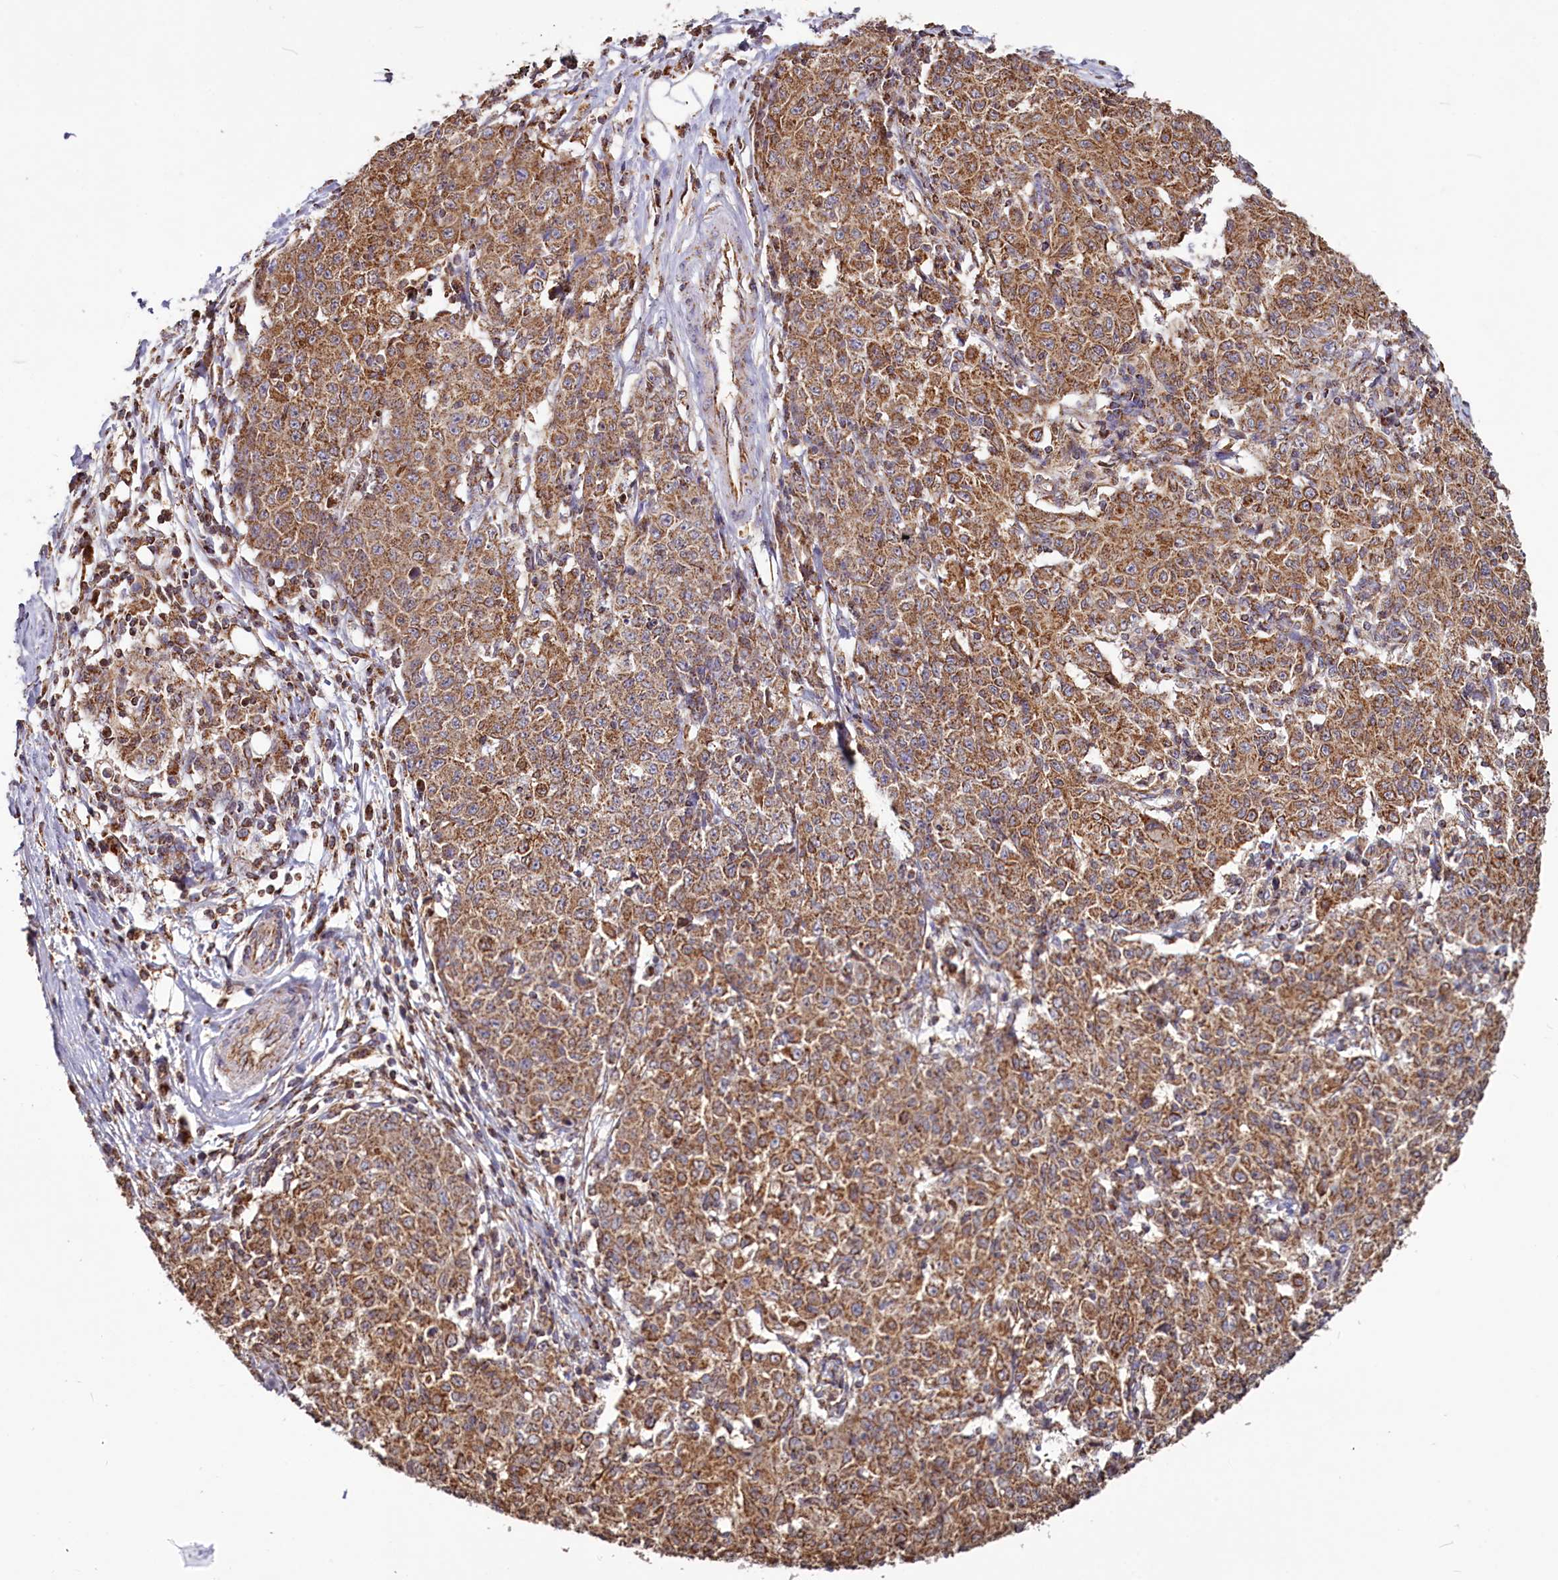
{"staining": {"intensity": "moderate", "quantity": ">75%", "location": "cytoplasmic/membranous"}, "tissue": "ovarian cancer", "cell_type": "Tumor cells", "image_type": "cancer", "snomed": [{"axis": "morphology", "description": "Carcinoma, endometroid"}, {"axis": "topography", "description": "Ovary"}], "caption": "The micrograph shows a brown stain indicating the presence of a protein in the cytoplasmic/membranous of tumor cells in ovarian cancer (endometroid carcinoma).", "gene": "NUDT15", "patient": {"sex": "female", "age": 42}}